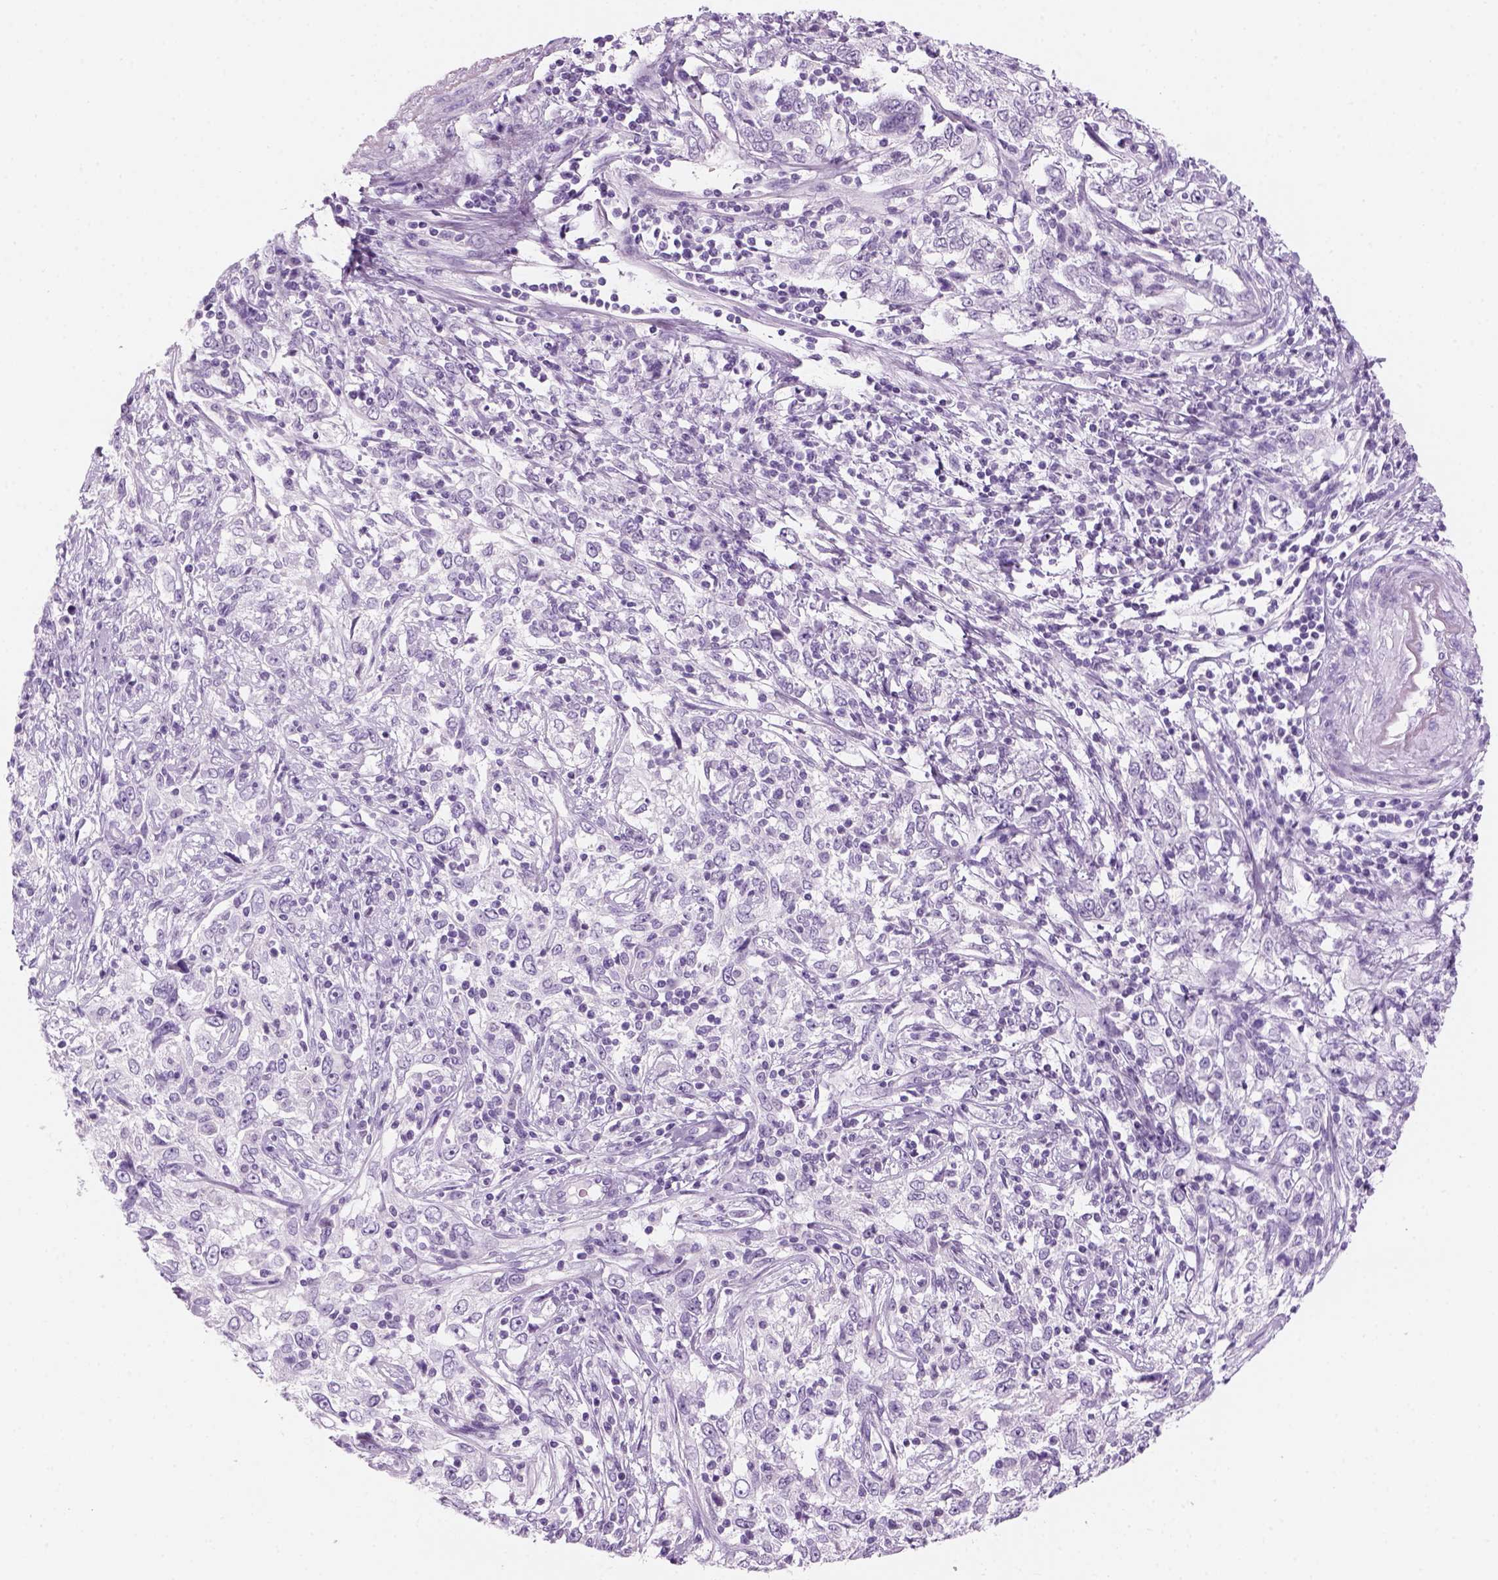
{"staining": {"intensity": "negative", "quantity": "none", "location": "none"}, "tissue": "cervical cancer", "cell_type": "Tumor cells", "image_type": "cancer", "snomed": [{"axis": "morphology", "description": "Adenocarcinoma, NOS"}, {"axis": "topography", "description": "Cervix"}], "caption": "Cervical adenocarcinoma was stained to show a protein in brown. There is no significant staining in tumor cells. (DAB (3,3'-diaminobenzidine) IHC visualized using brightfield microscopy, high magnification).", "gene": "KRTAP11-1", "patient": {"sex": "female", "age": 40}}